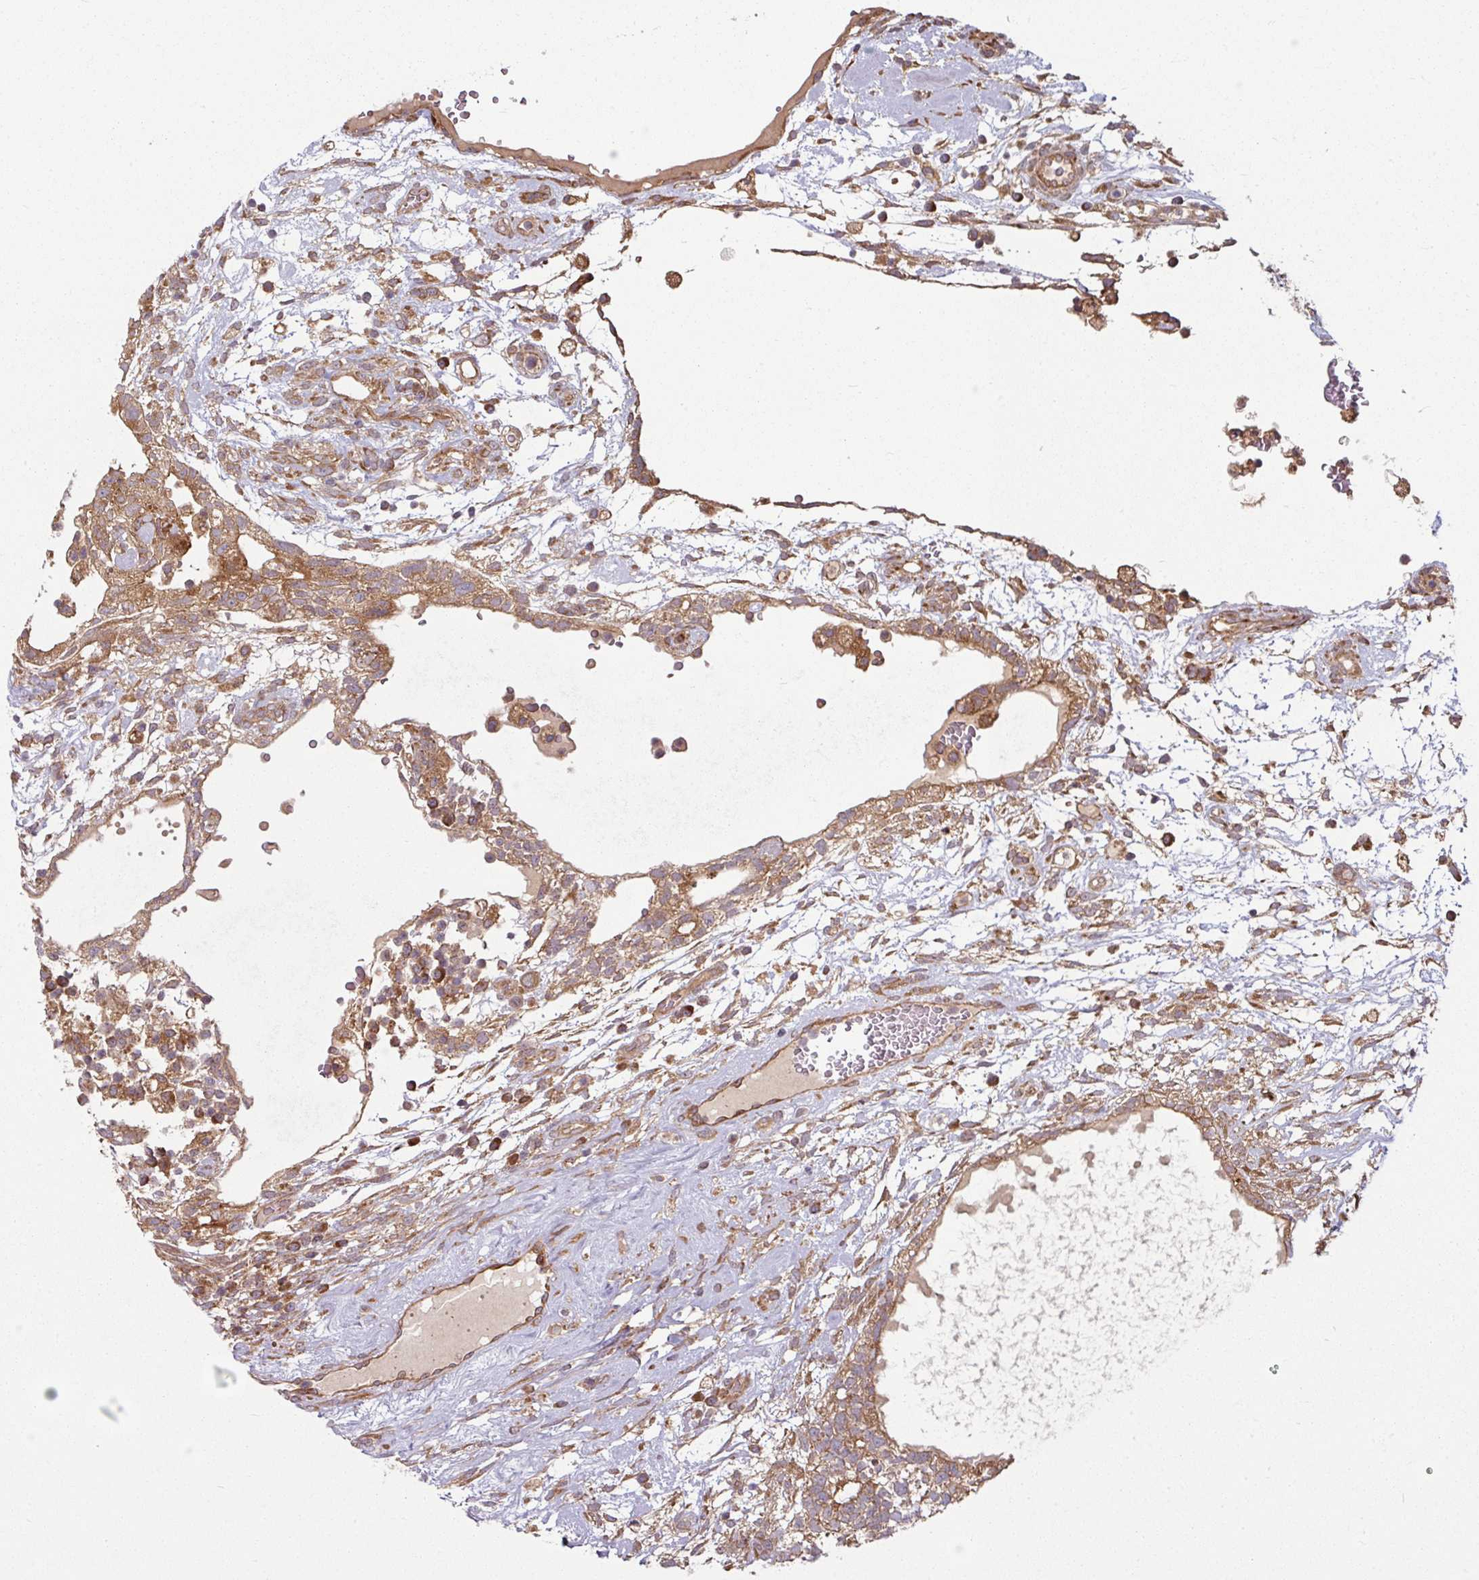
{"staining": {"intensity": "moderate", "quantity": ">75%", "location": "cytoplasmic/membranous"}, "tissue": "testis cancer", "cell_type": "Tumor cells", "image_type": "cancer", "snomed": [{"axis": "morphology", "description": "Carcinoma, Embryonal, NOS"}, {"axis": "topography", "description": "Testis"}], "caption": "Immunohistochemistry (IHC) of human testis embryonal carcinoma reveals medium levels of moderate cytoplasmic/membranous expression in approximately >75% of tumor cells.", "gene": "RAB5A", "patient": {"sex": "male", "age": 32}}